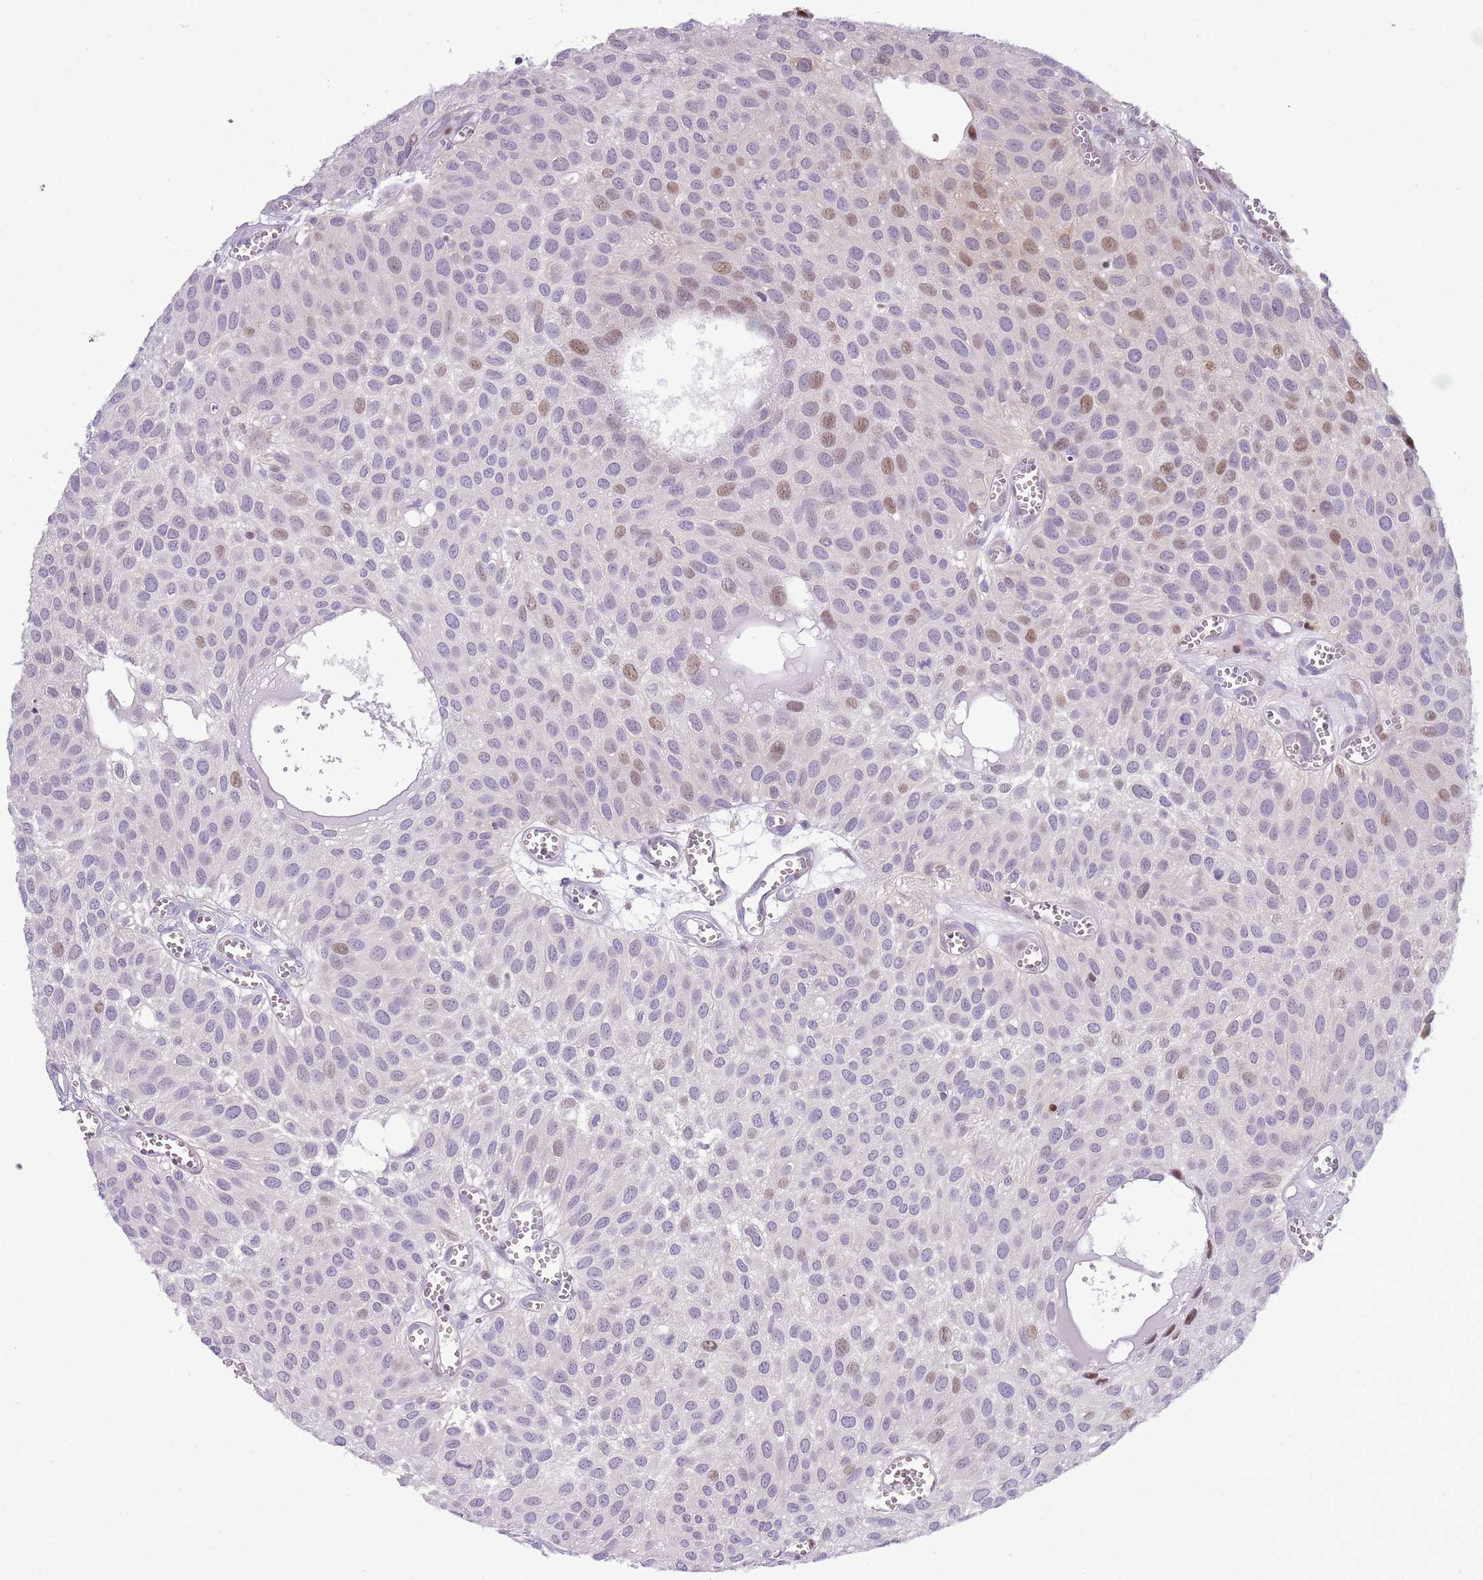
{"staining": {"intensity": "moderate", "quantity": "<25%", "location": "nuclear"}, "tissue": "urothelial cancer", "cell_type": "Tumor cells", "image_type": "cancer", "snomed": [{"axis": "morphology", "description": "Urothelial carcinoma, Low grade"}, {"axis": "topography", "description": "Urinary bladder"}], "caption": "Protein staining of urothelial carcinoma (low-grade) tissue reveals moderate nuclear expression in approximately <25% of tumor cells.", "gene": "NBPF6", "patient": {"sex": "male", "age": 88}}